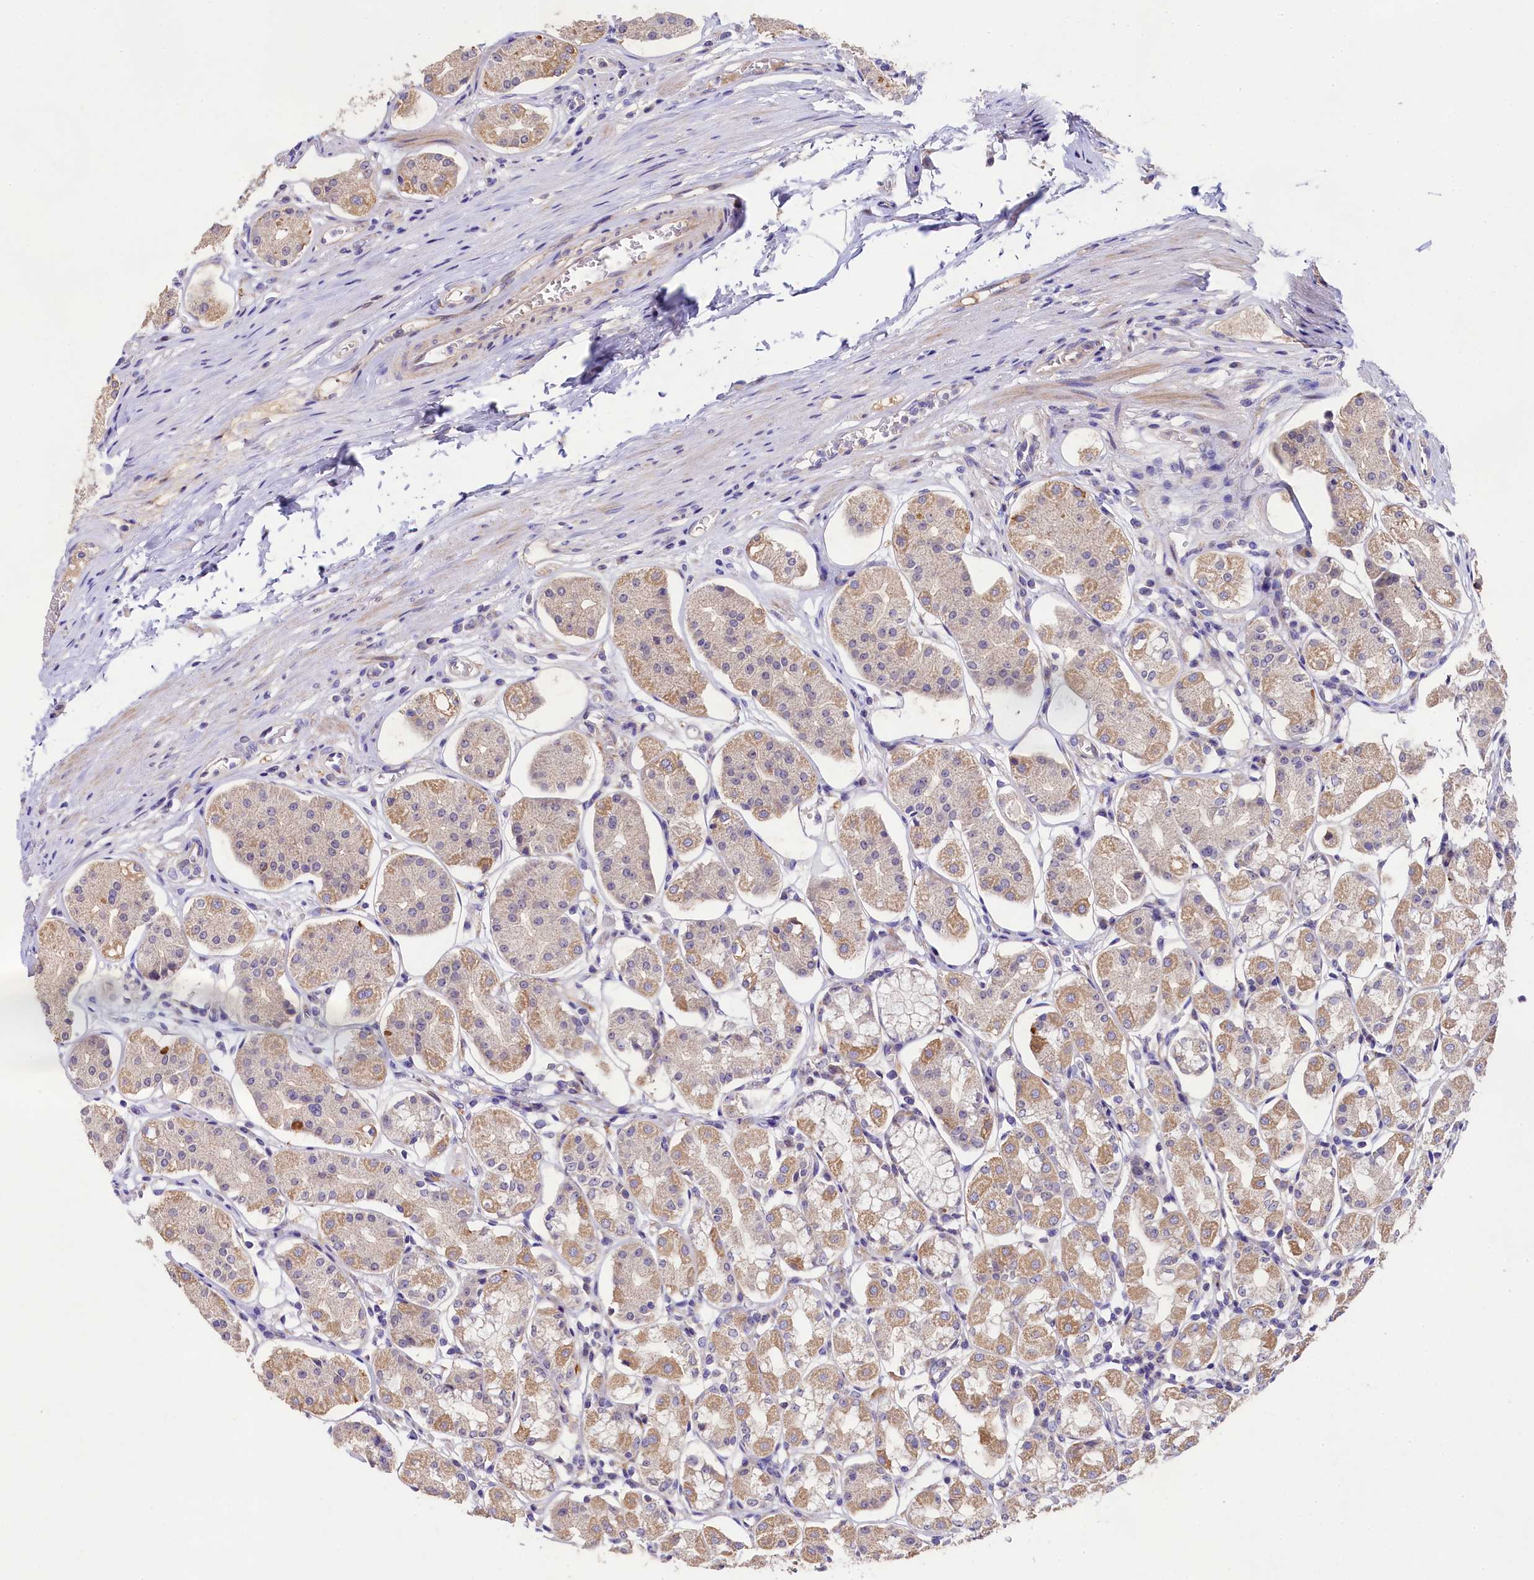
{"staining": {"intensity": "moderate", "quantity": "<25%", "location": "cytoplasmic/membranous"}, "tissue": "stomach", "cell_type": "Glandular cells", "image_type": "normal", "snomed": [{"axis": "morphology", "description": "Normal tissue, NOS"}, {"axis": "topography", "description": "Stomach, lower"}], "caption": "Protein staining of benign stomach demonstrates moderate cytoplasmic/membranous expression in about <25% of glandular cells. Nuclei are stained in blue.", "gene": "FXYD6", "patient": {"sex": "female", "age": 56}}